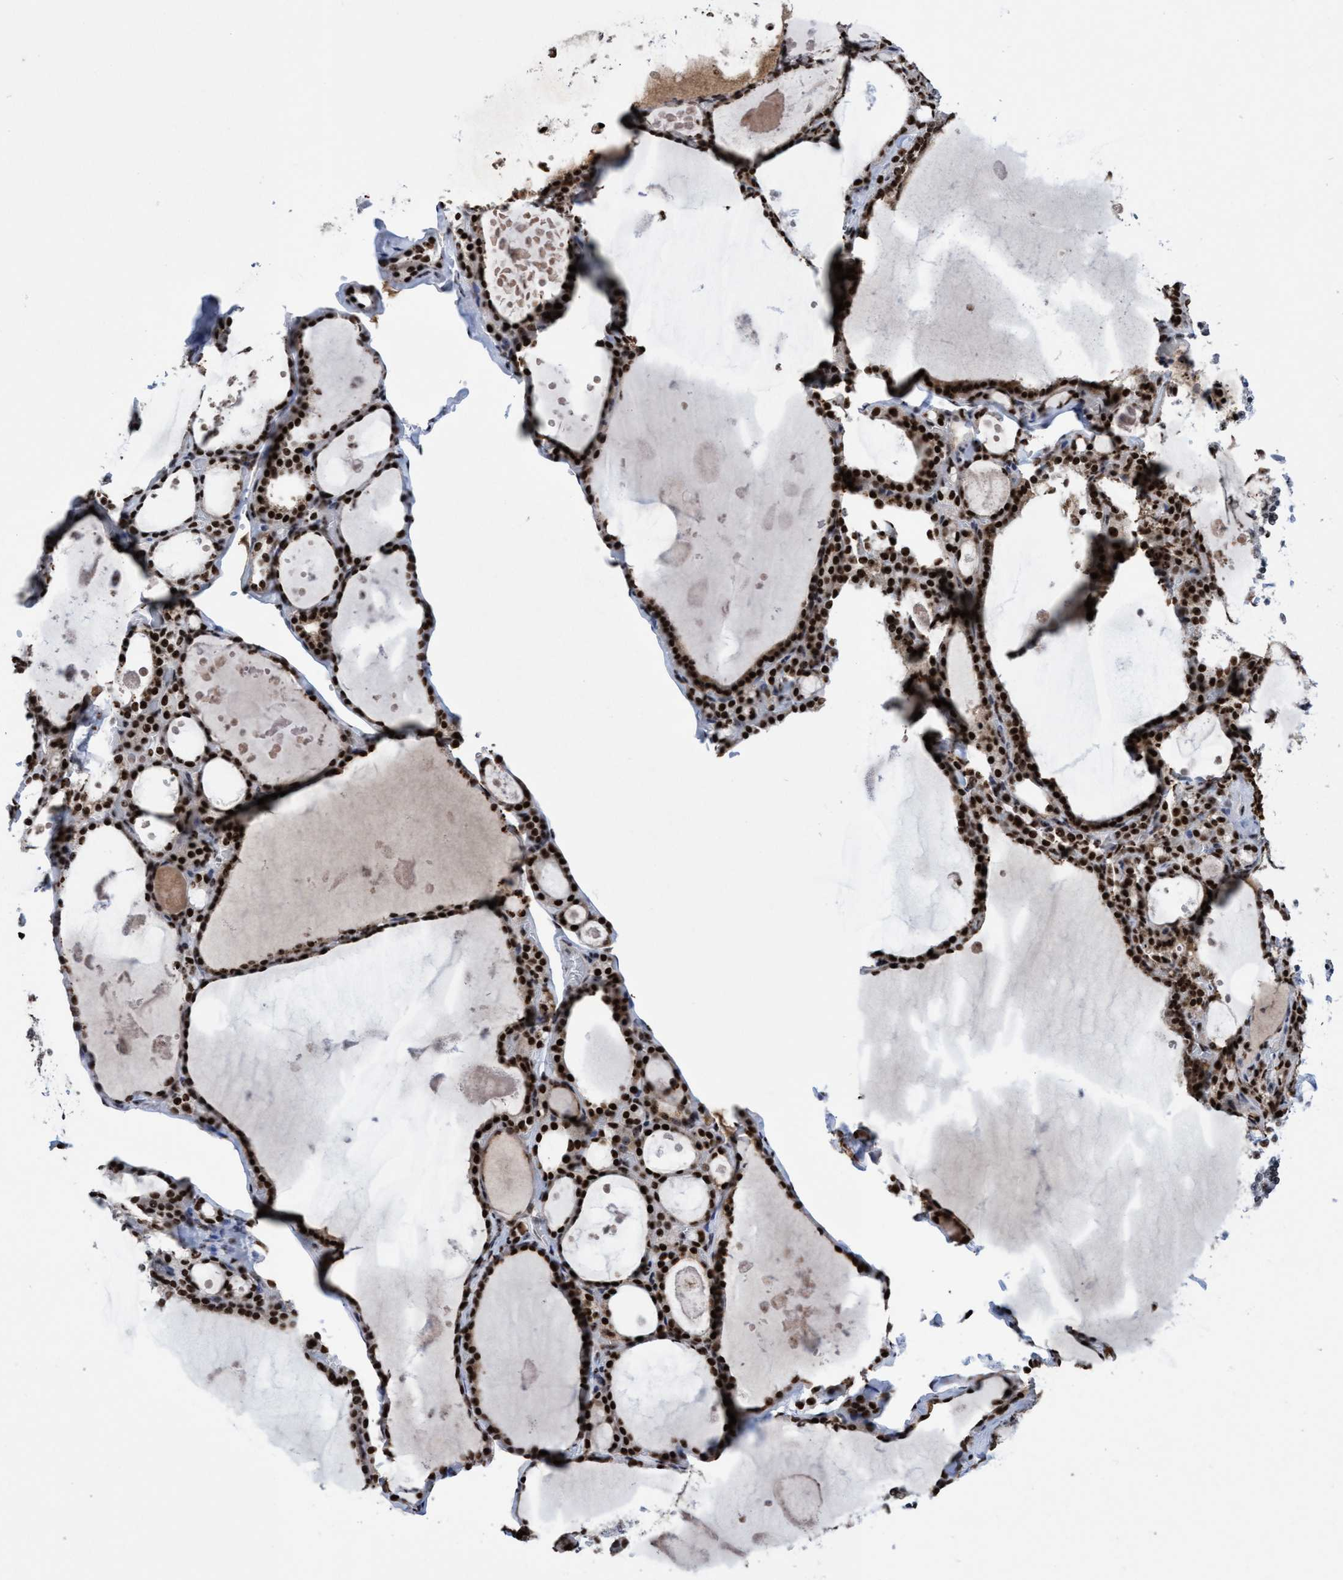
{"staining": {"intensity": "strong", "quantity": ">75%", "location": "nuclear"}, "tissue": "thyroid gland", "cell_type": "Glandular cells", "image_type": "normal", "snomed": [{"axis": "morphology", "description": "Normal tissue, NOS"}, {"axis": "topography", "description": "Thyroid gland"}], "caption": "Protein expression analysis of normal thyroid gland exhibits strong nuclear expression in about >75% of glandular cells.", "gene": "EFCAB10", "patient": {"sex": "male", "age": 56}}